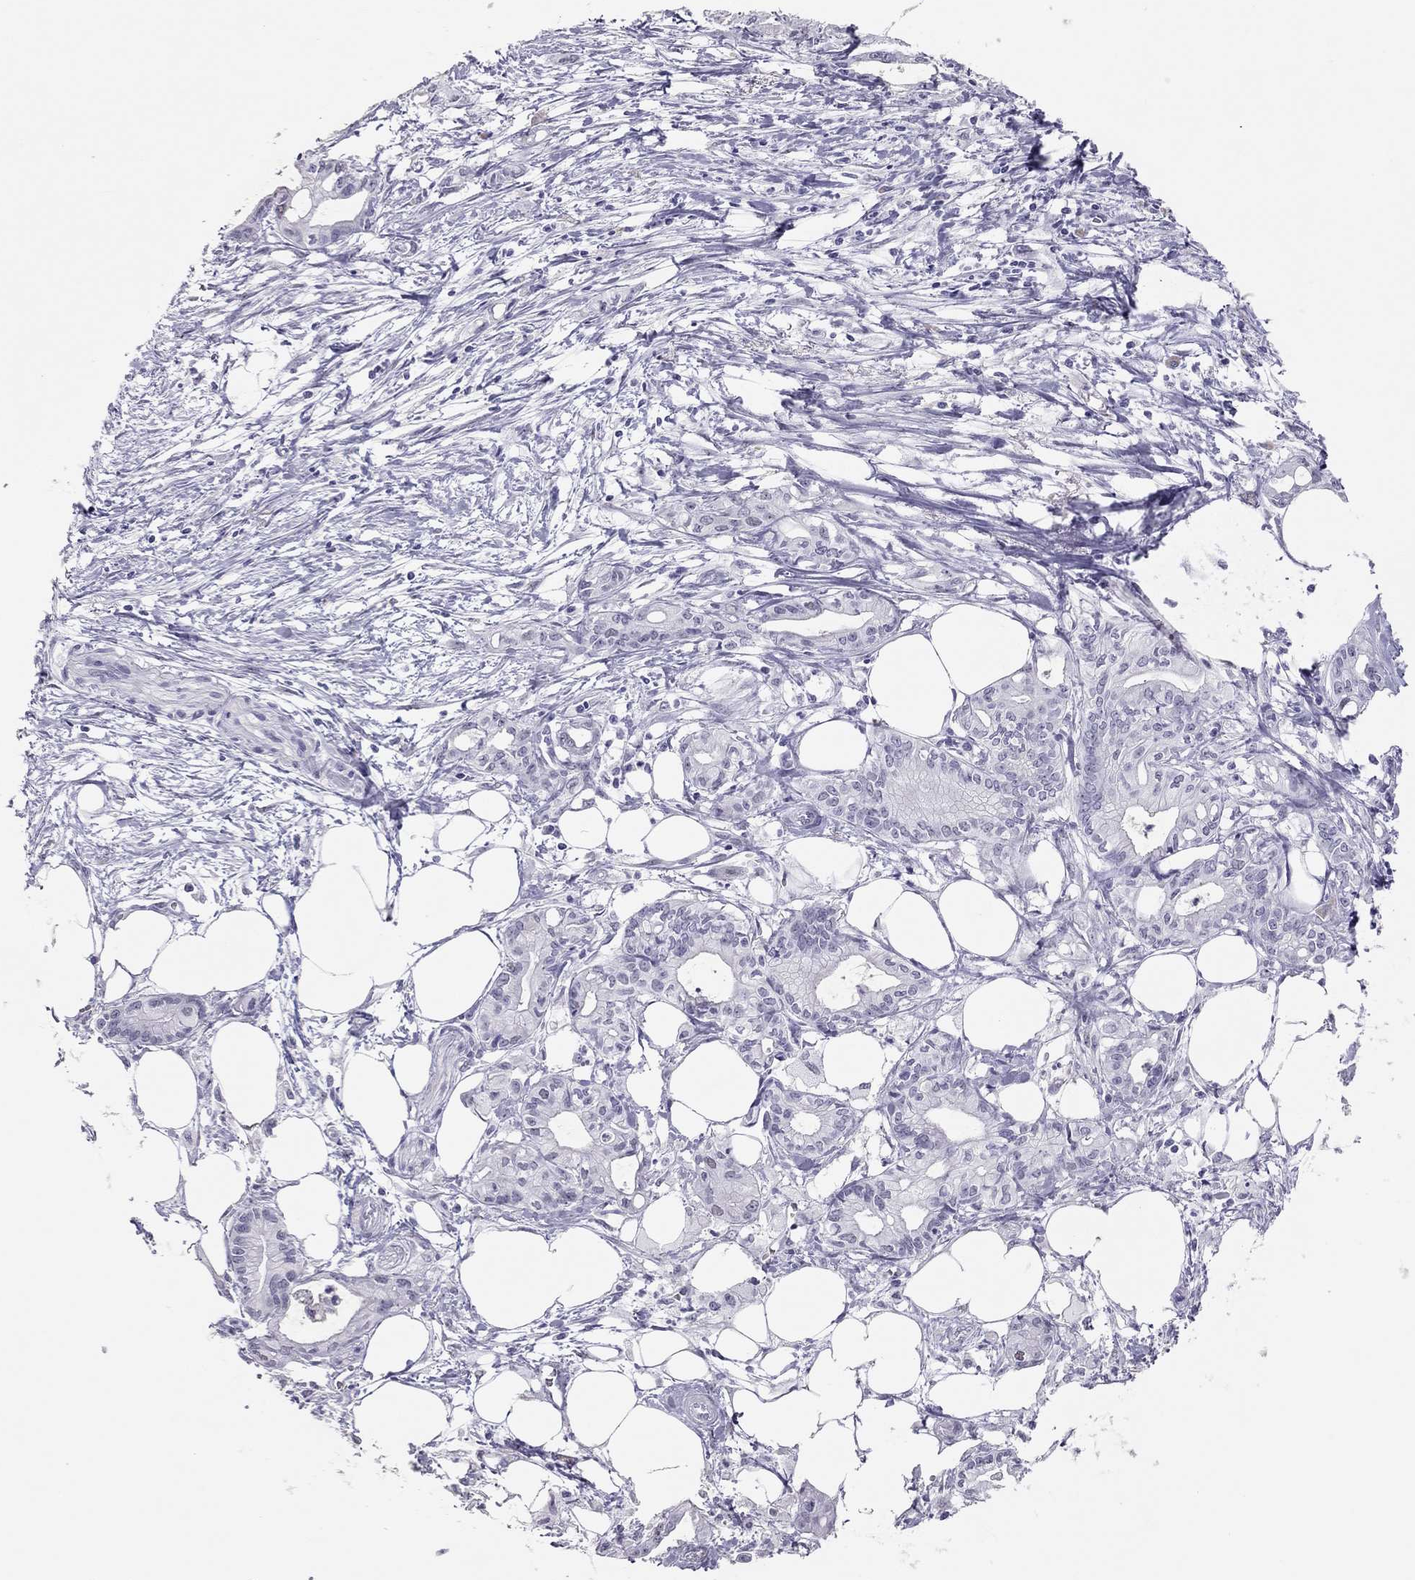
{"staining": {"intensity": "negative", "quantity": "none", "location": "none"}, "tissue": "pancreatic cancer", "cell_type": "Tumor cells", "image_type": "cancer", "snomed": [{"axis": "morphology", "description": "Adenocarcinoma, NOS"}, {"axis": "topography", "description": "Pancreas"}], "caption": "This is an immunohistochemistry histopathology image of pancreatic cancer. There is no positivity in tumor cells.", "gene": "PHOX2A", "patient": {"sex": "male", "age": 71}}